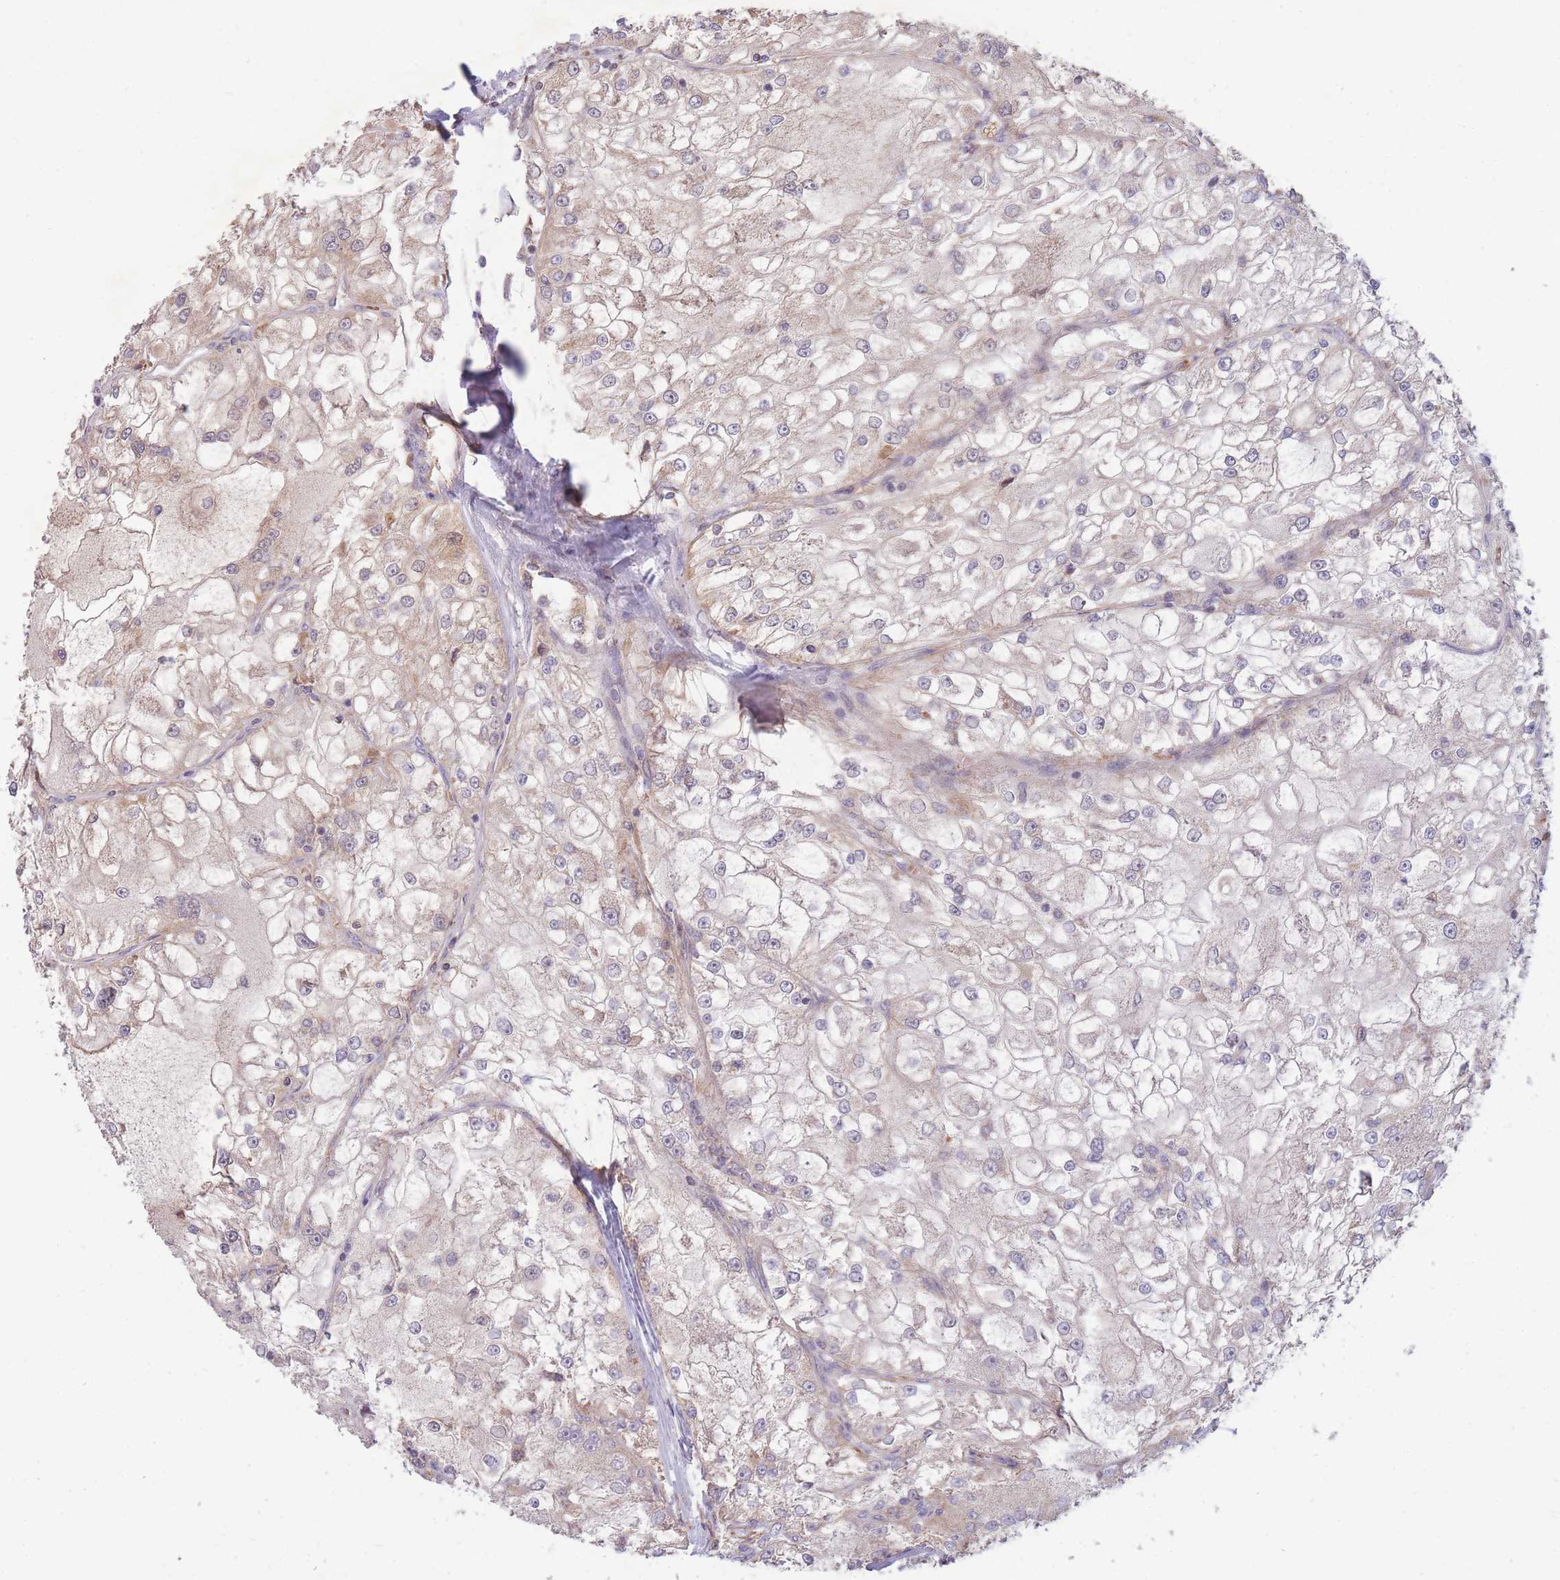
{"staining": {"intensity": "weak", "quantity": "25%-75%", "location": "cytoplasmic/membranous,nuclear"}, "tissue": "renal cancer", "cell_type": "Tumor cells", "image_type": "cancer", "snomed": [{"axis": "morphology", "description": "Adenocarcinoma, NOS"}, {"axis": "topography", "description": "Kidney"}], "caption": "Weak cytoplasmic/membranous and nuclear protein staining is present in approximately 25%-75% of tumor cells in renal cancer. Using DAB (3,3'-diaminobenzidine) (brown) and hematoxylin (blue) stains, captured at high magnification using brightfield microscopy.", "gene": "PTPMT1", "patient": {"sex": "female", "age": 72}}